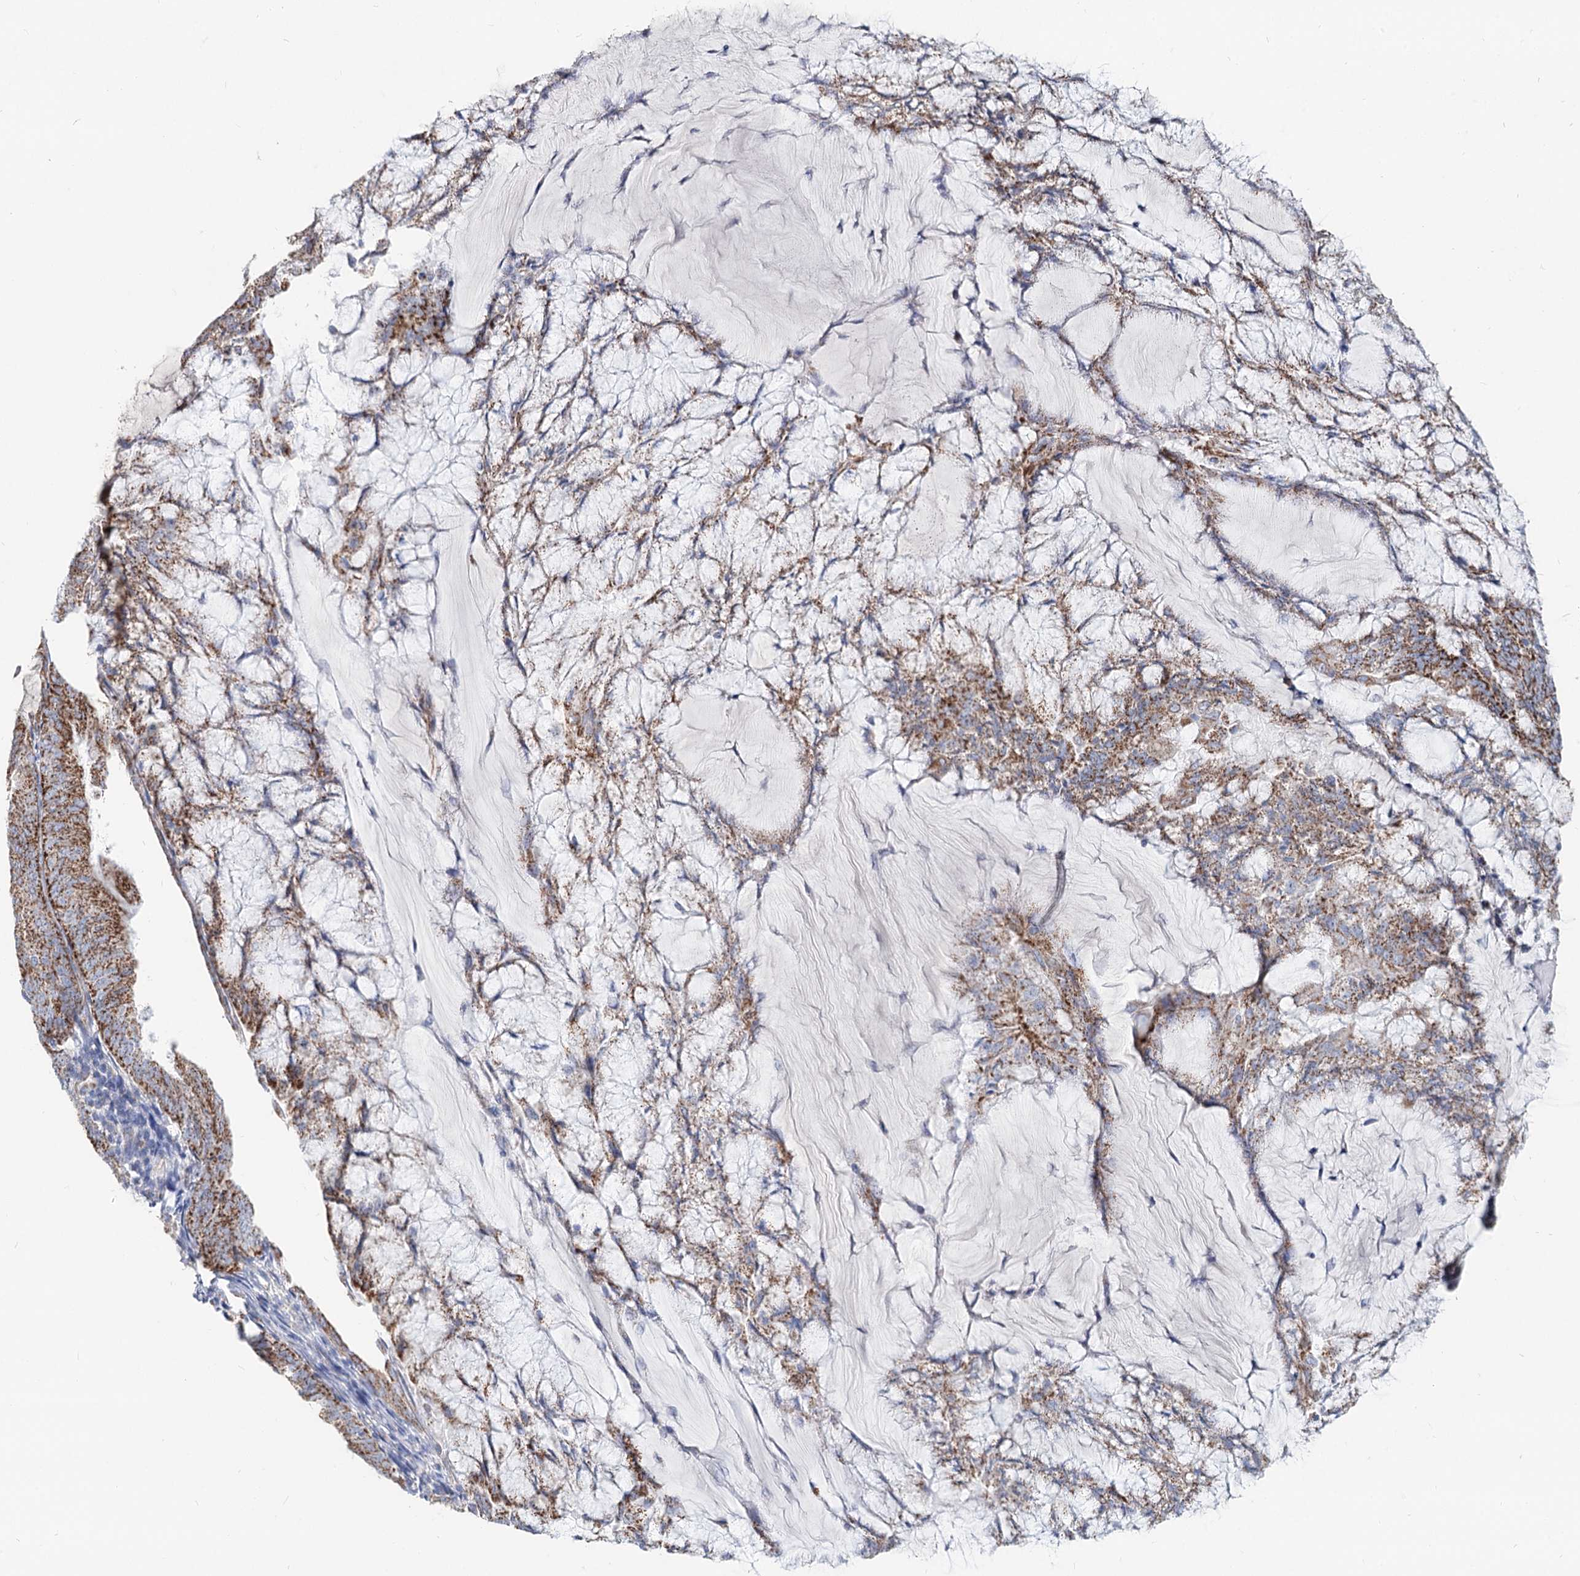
{"staining": {"intensity": "strong", "quantity": ">75%", "location": "cytoplasmic/membranous"}, "tissue": "endometrial cancer", "cell_type": "Tumor cells", "image_type": "cancer", "snomed": [{"axis": "morphology", "description": "Adenocarcinoma, NOS"}, {"axis": "topography", "description": "Endometrium"}], "caption": "Protein analysis of endometrial cancer tissue reveals strong cytoplasmic/membranous staining in about >75% of tumor cells.", "gene": "MCCC2", "patient": {"sex": "female", "age": 81}}